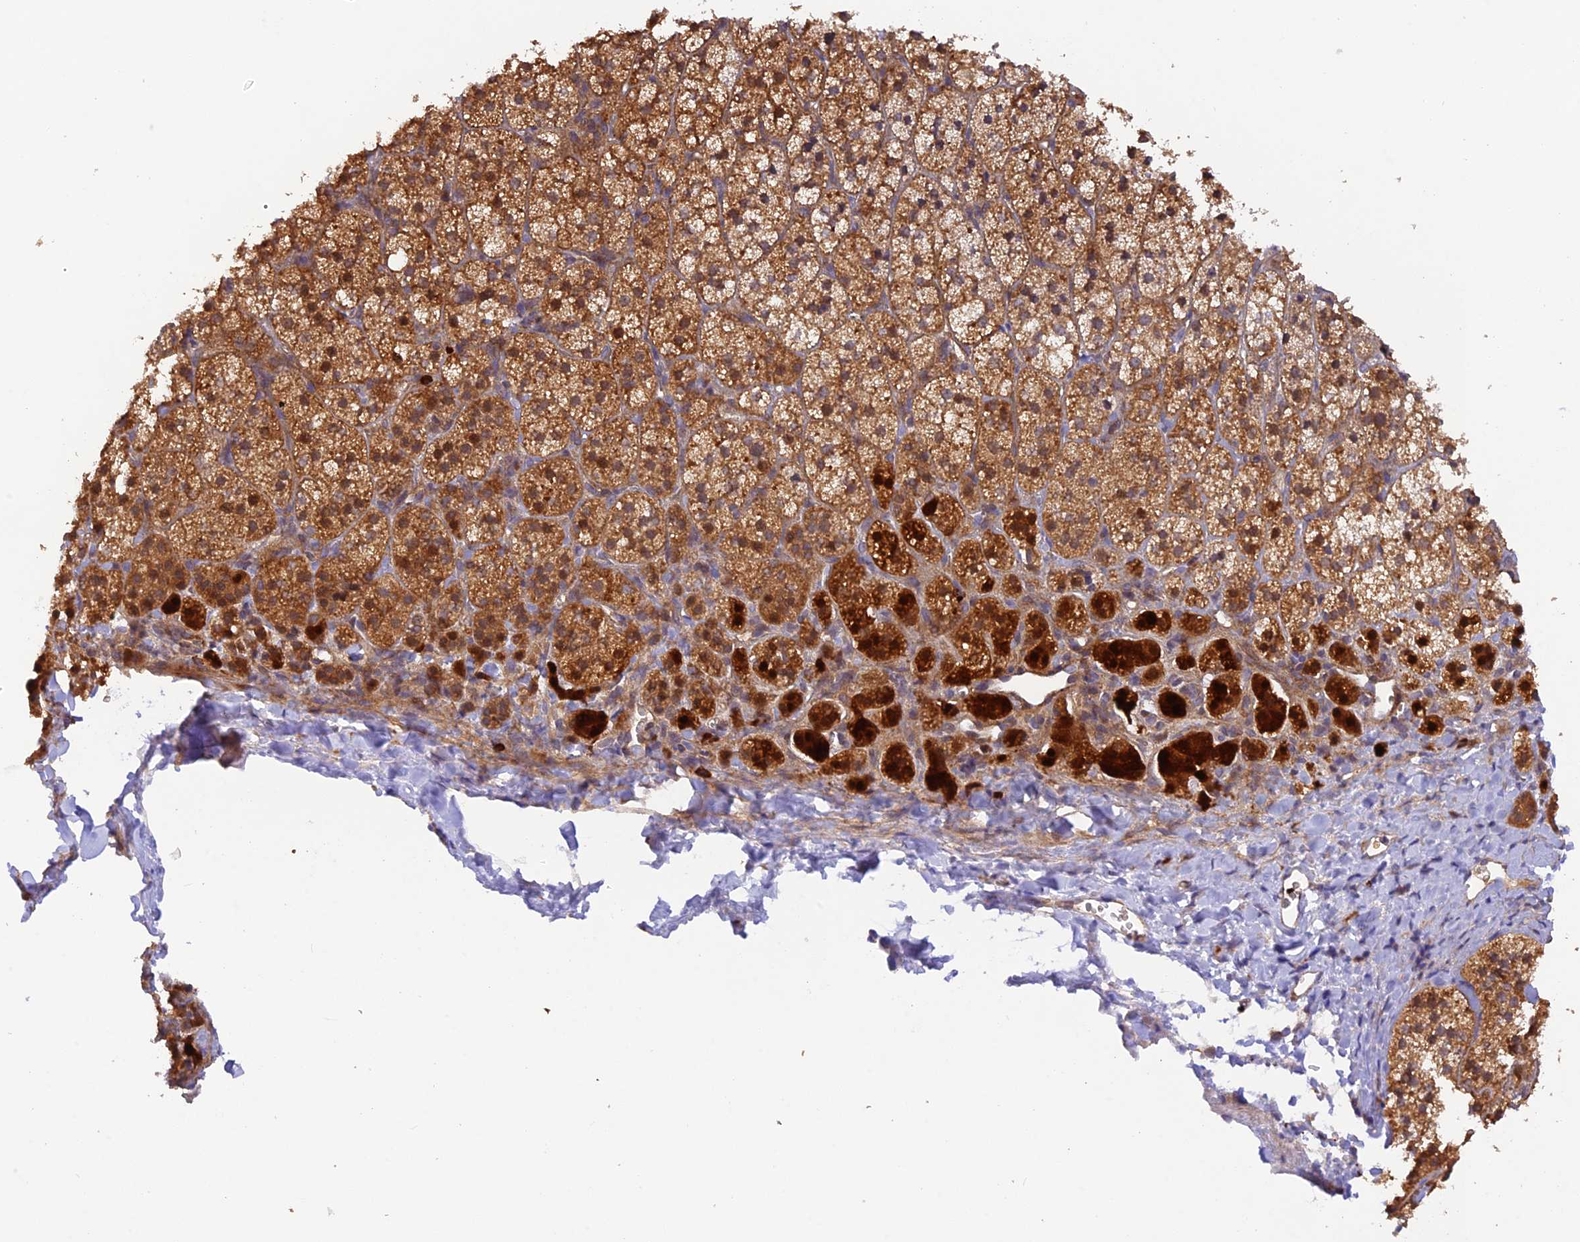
{"staining": {"intensity": "moderate", "quantity": ">75%", "location": "cytoplasmic/membranous"}, "tissue": "adrenal gland", "cell_type": "Glandular cells", "image_type": "normal", "snomed": [{"axis": "morphology", "description": "Normal tissue, NOS"}, {"axis": "topography", "description": "Adrenal gland"}], "caption": "The immunohistochemical stain shows moderate cytoplasmic/membranous positivity in glandular cells of unremarkable adrenal gland. The staining was performed using DAB (3,3'-diaminobenzidine) to visualize the protein expression in brown, while the nuclei were stained in blue with hematoxylin (Magnification: 20x).", "gene": "WDFY4", "patient": {"sex": "female", "age": 44}}